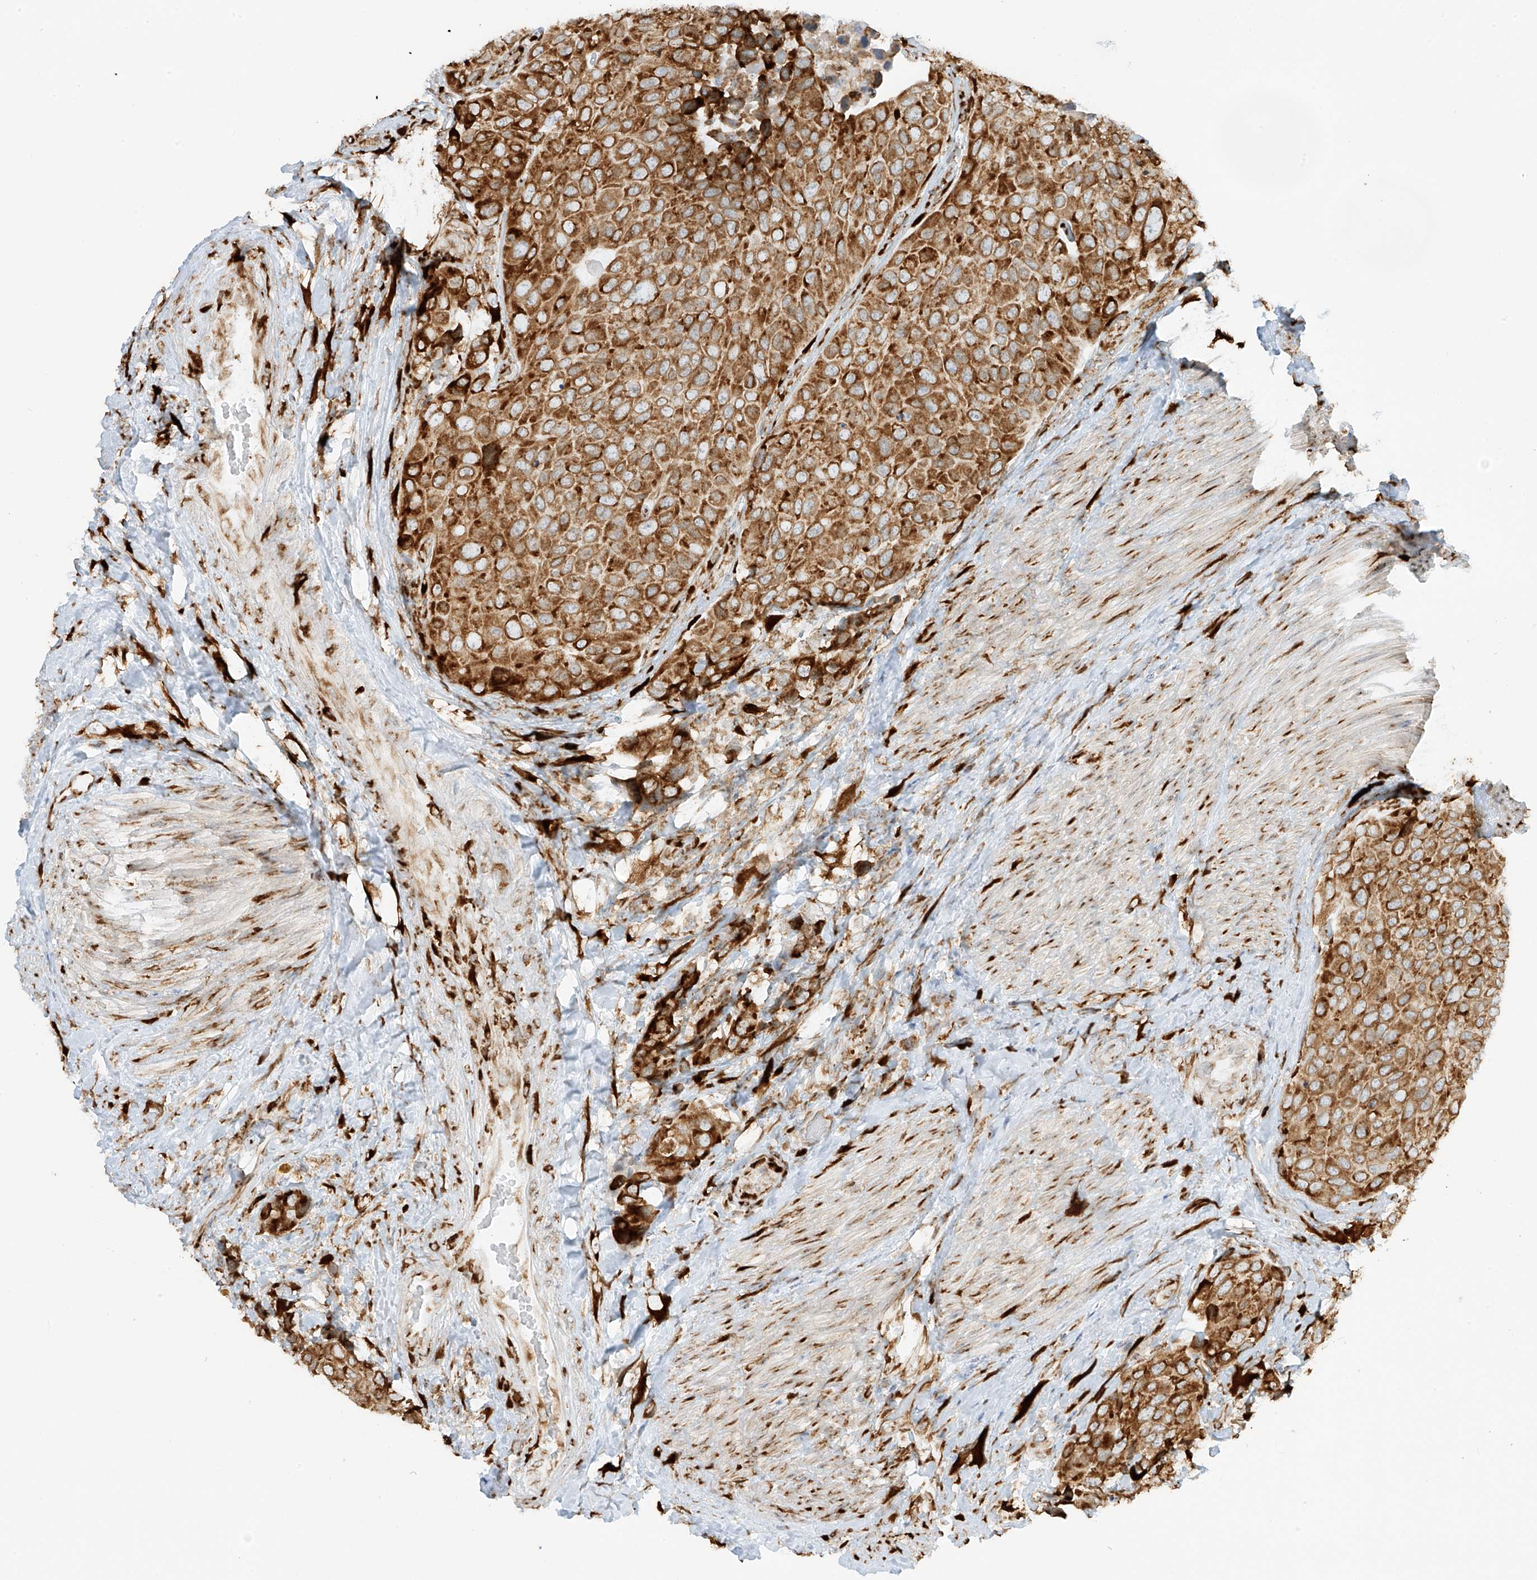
{"staining": {"intensity": "strong", "quantity": ">75%", "location": "cytoplasmic/membranous"}, "tissue": "urothelial cancer", "cell_type": "Tumor cells", "image_type": "cancer", "snomed": [{"axis": "morphology", "description": "Urothelial carcinoma, High grade"}, {"axis": "topography", "description": "Urinary bladder"}], "caption": "There is high levels of strong cytoplasmic/membranous staining in tumor cells of urothelial cancer, as demonstrated by immunohistochemical staining (brown color).", "gene": "LRRC59", "patient": {"sex": "male", "age": 74}}